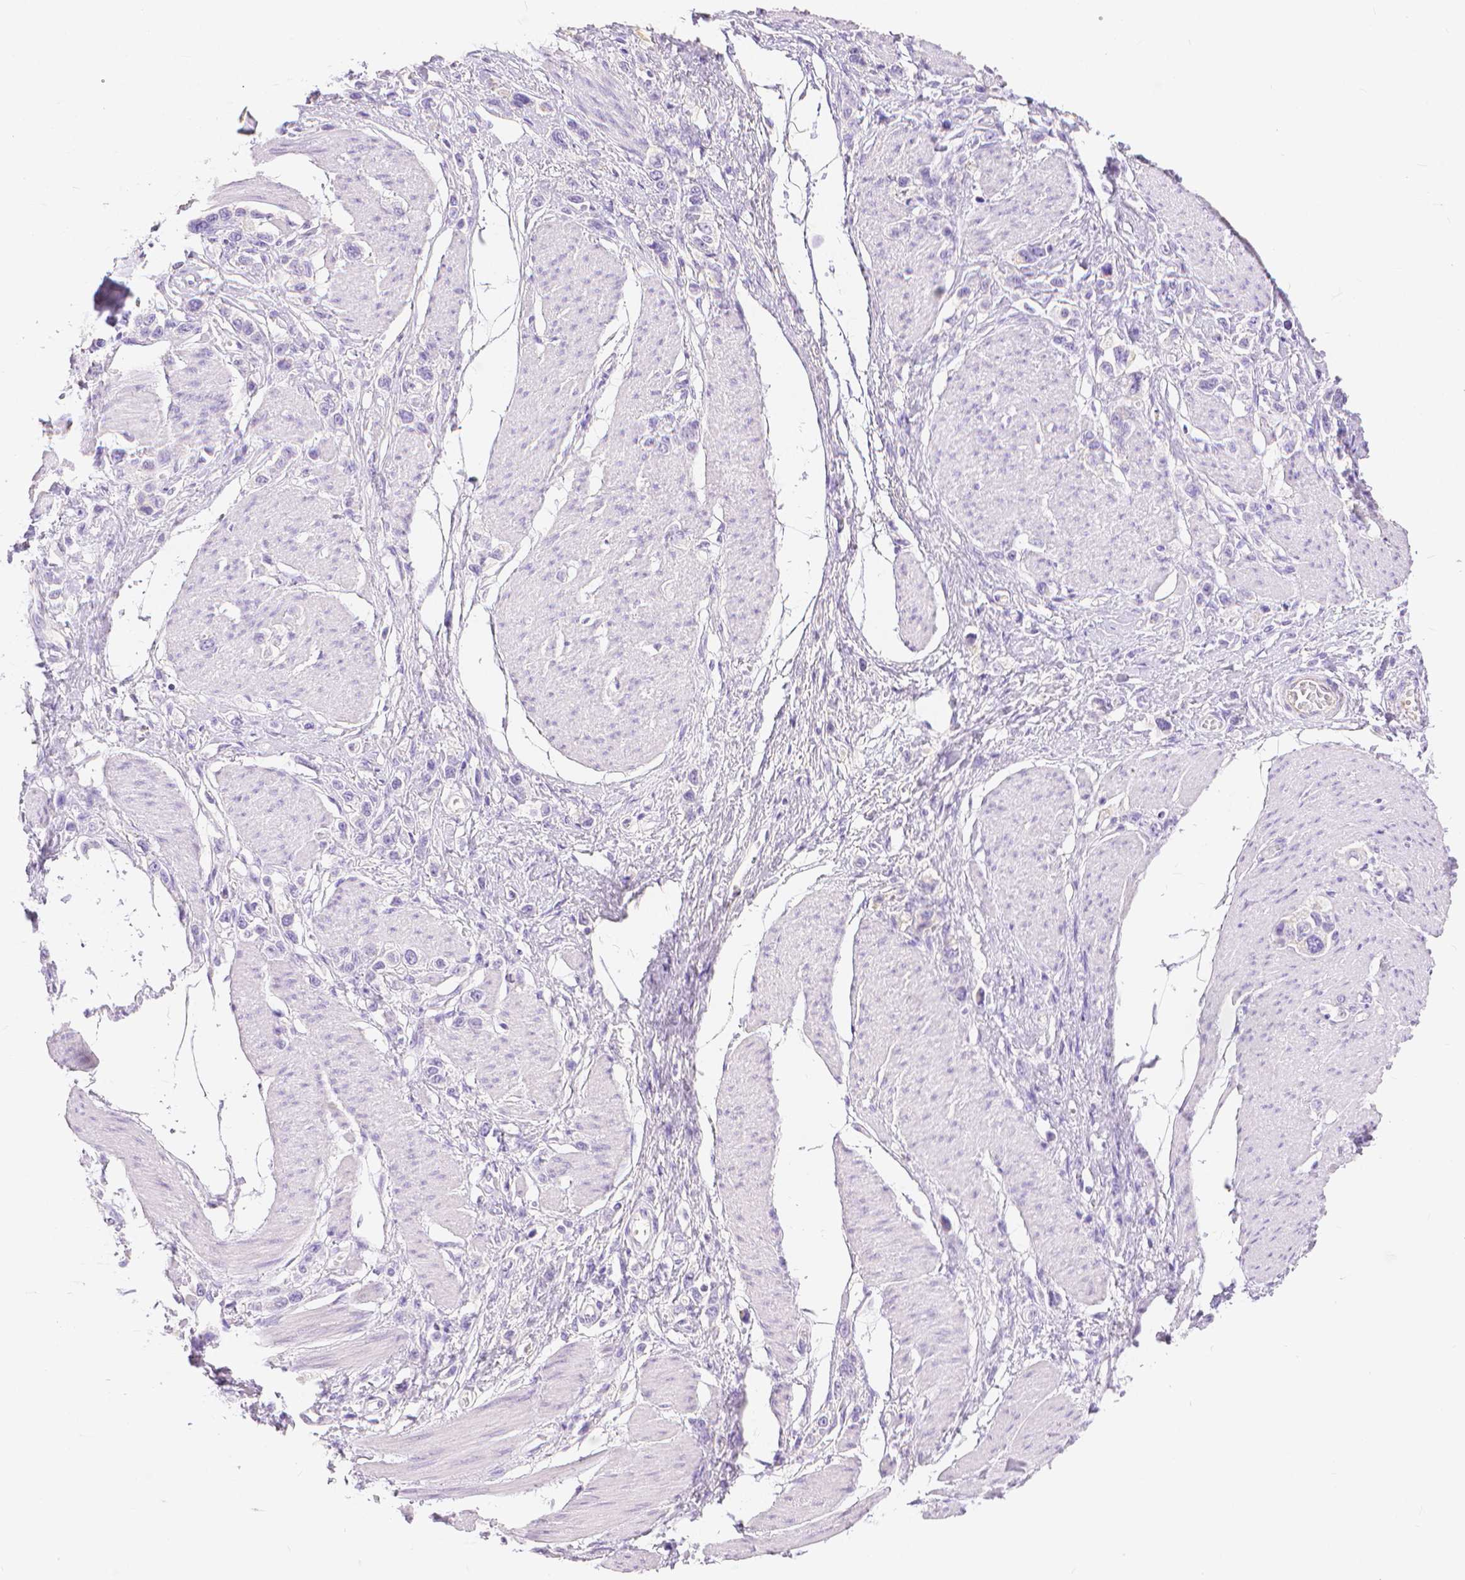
{"staining": {"intensity": "negative", "quantity": "none", "location": "none"}, "tissue": "stomach cancer", "cell_type": "Tumor cells", "image_type": "cancer", "snomed": [{"axis": "morphology", "description": "Adenocarcinoma, NOS"}, {"axis": "topography", "description": "Stomach"}], "caption": "Immunohistochemical staining of stomach cancer (adenocarcinoma) exhibits no significant positivity in tumor cells. (DAB (3,3'-diaminobenzidine) immunohistochemistry (IHC) visualized using brightfield microscopy, high magnification).", "gene": "SLC27A5", "patient": {"sex": "female", "age": 65}}